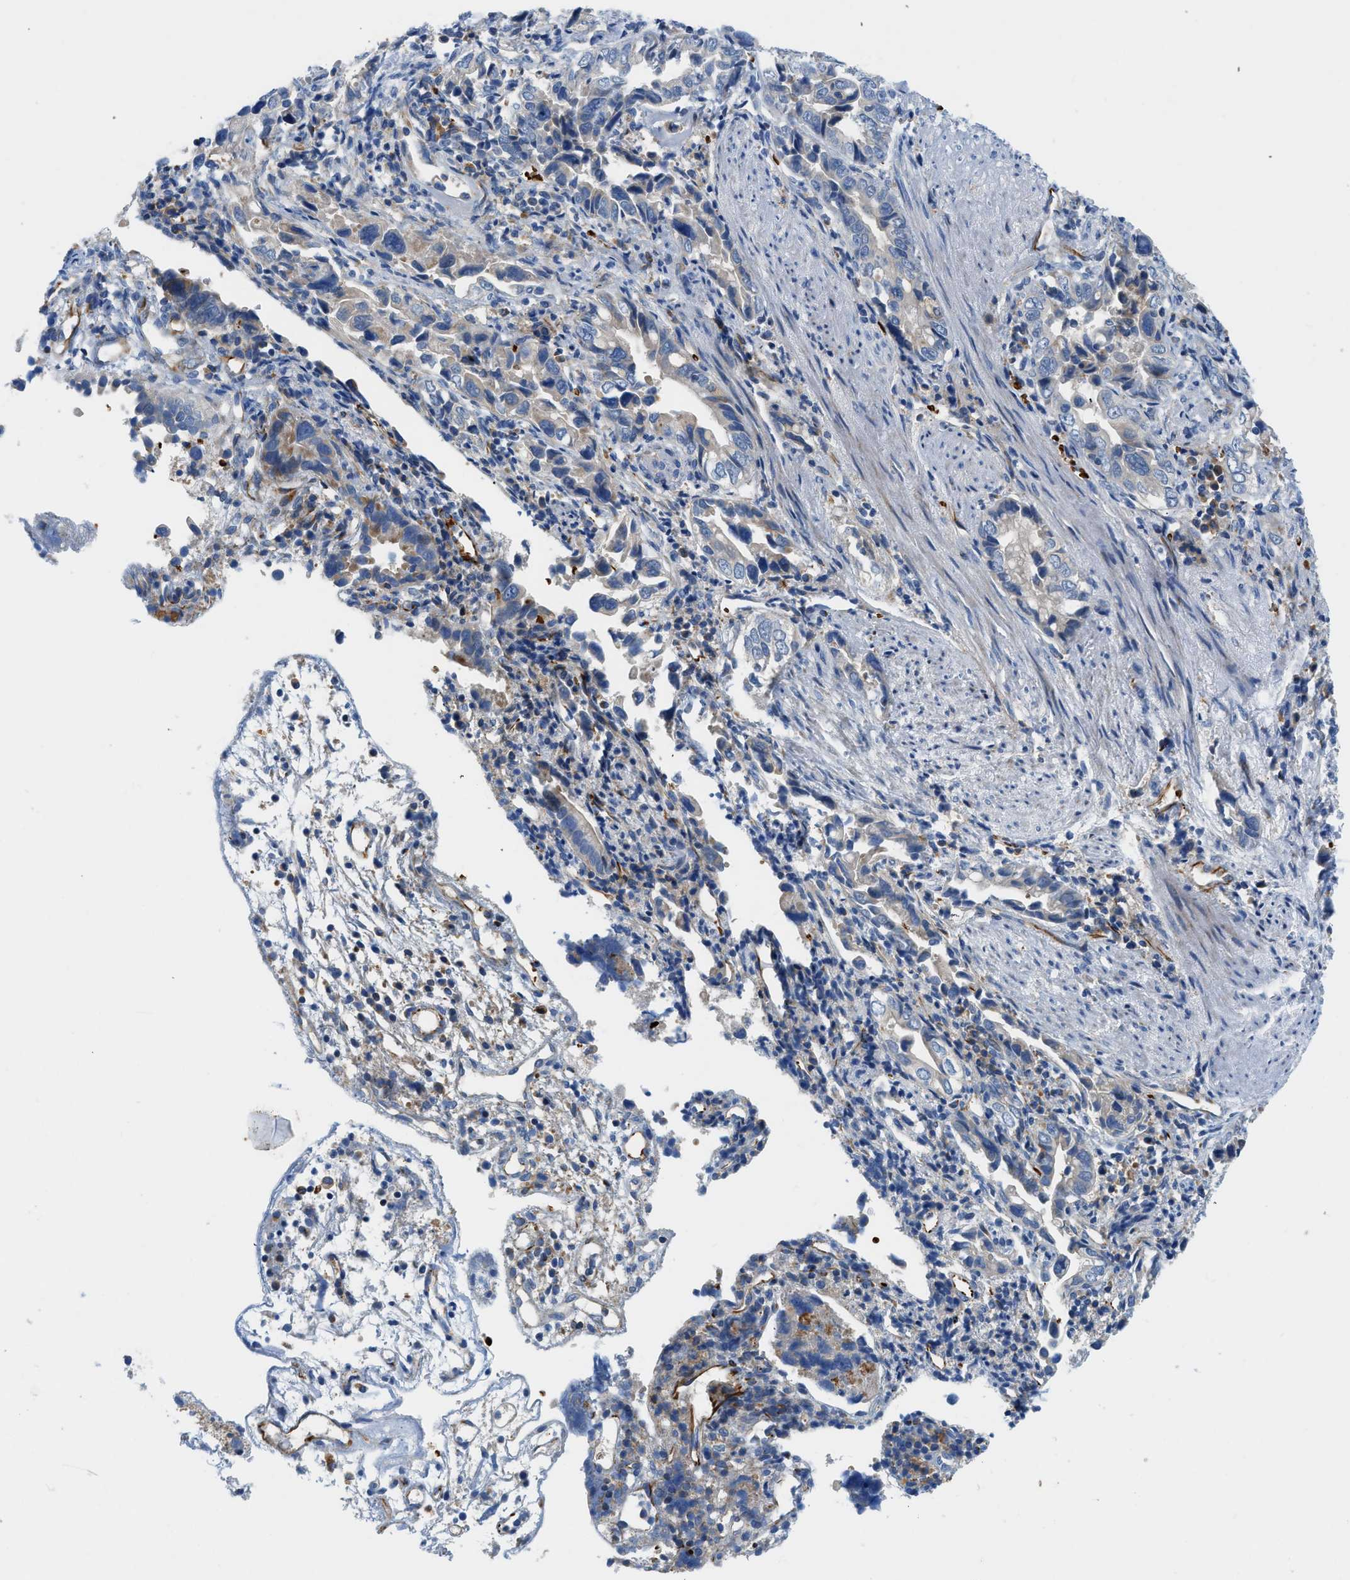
{"staining": {"intensity": "weak", "quantity": "<25%", "location": "cytoplasmic/membranous"}, "tissue": "liver cancer", "cell_type": "Tumor cells", "image_type": "cancer", "snomed": [{"axis": "morphology", "description": "Cholangiocarcinoma"}, {"axis": "topography", "description": "Liver"}], "caption": "A micrograph of human liver cholangiocarcinoma is negative for staining in tumor cells. (Brightfield microscopy of DAB immunohistochemistry at high magnification).", "gene": "ZNF831", "patient": {"sex": "female", "age": 79}}